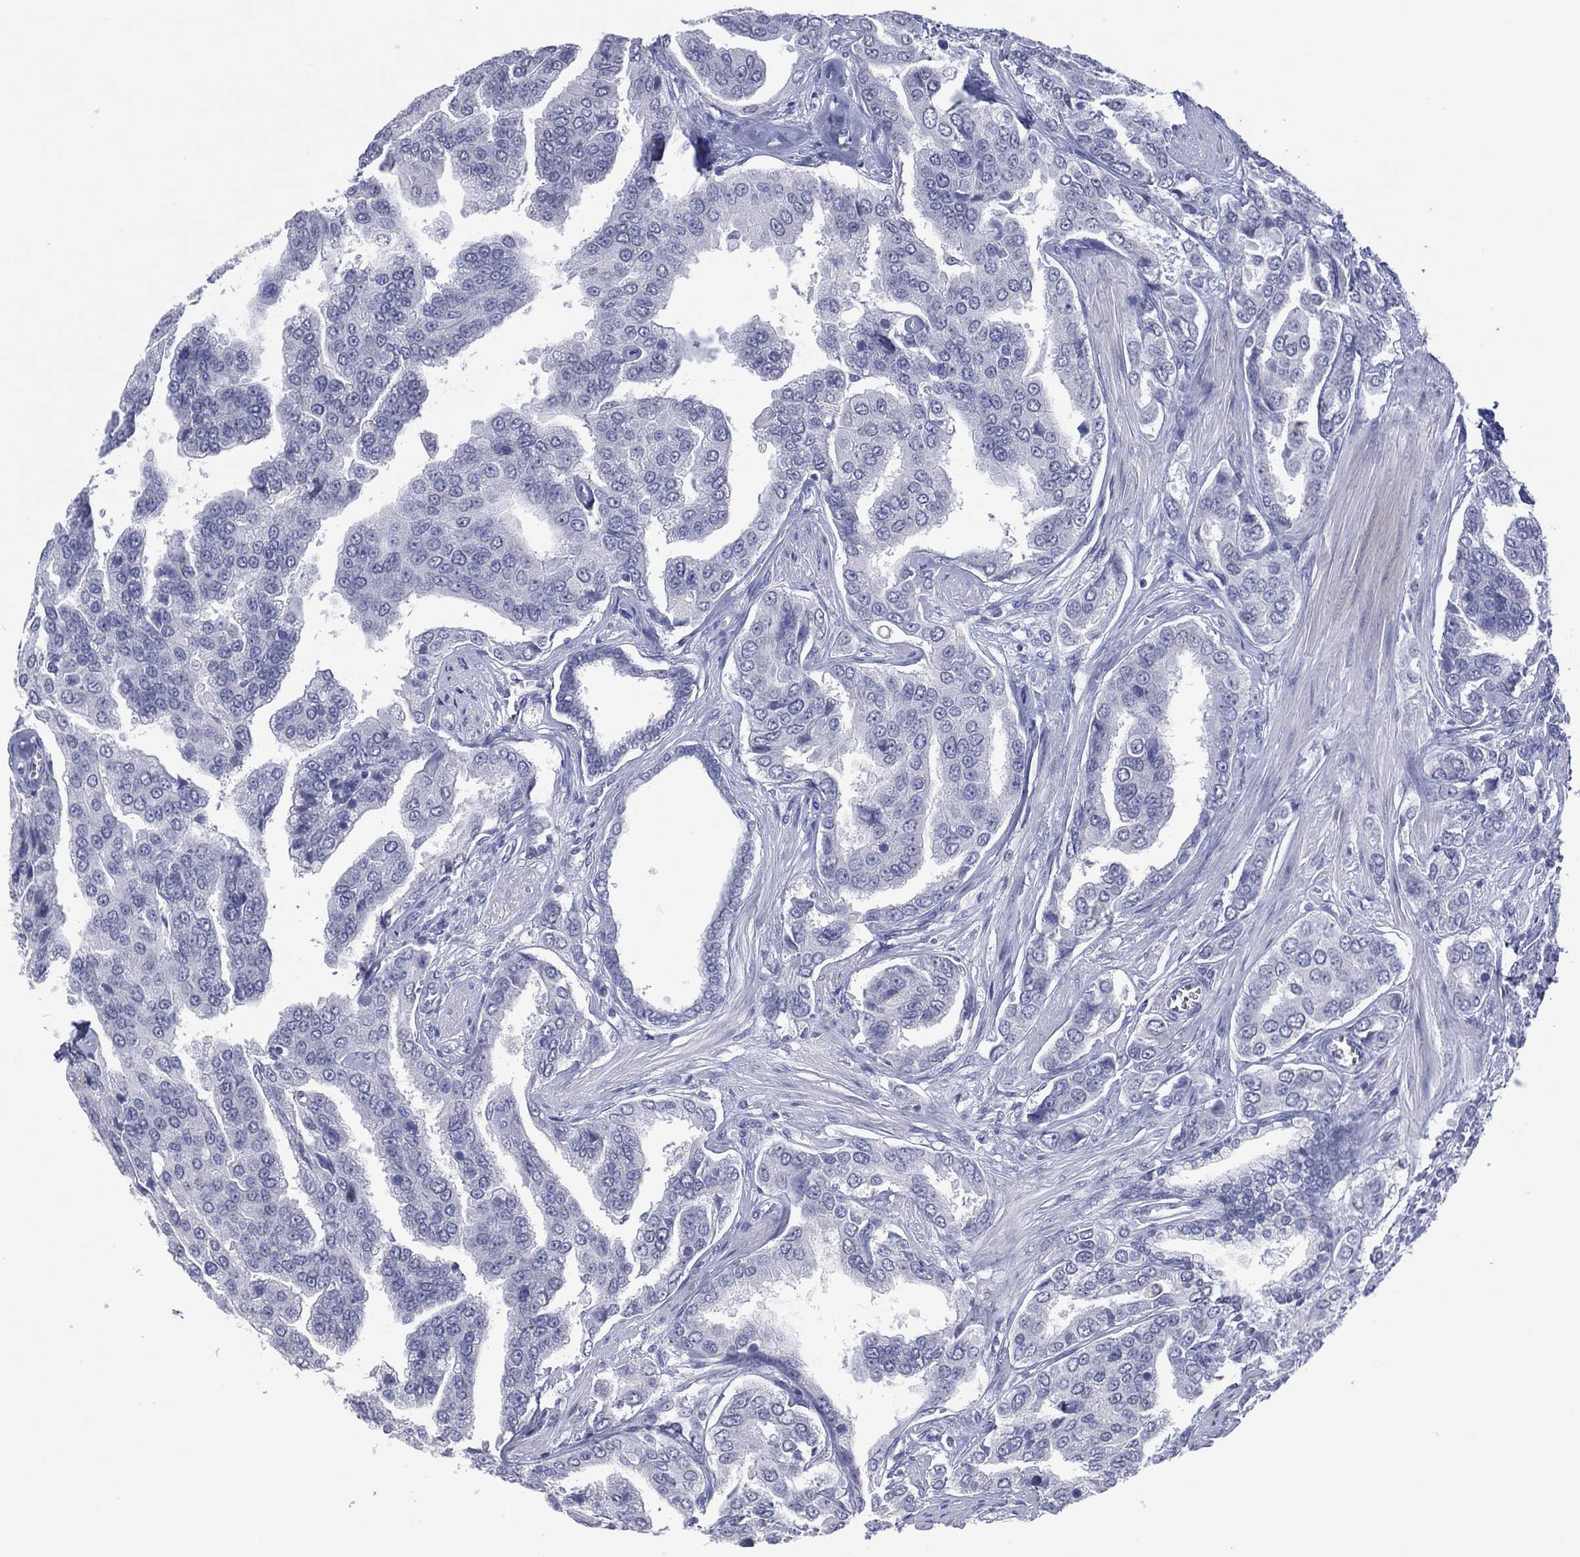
{"staining": {"intensity": "negative", "quantity": "none", "location": "none"}, "tissue": "prostate cancer", "cell_type": "Tumor cells", "image_type": "cancer", "snomed": [{"axis": "morphology", "description": "Adenocarcinoma, NOS"}, {"axis": "topography", "description": "Prostate and seminal vesicle, NOS"}, {"axis": "topography", "description": "Prostate"}], "caption": "Prostate cancer (adenocarcinoma) was stained to show a protein in brown. There is no significant expression in tumor cells. (DAB (3,3'-diaminobenzidine) IHC with hematoxylin counter stain).", "gene": "UTF1", "patient": {"sex": "male", "age": 69}}